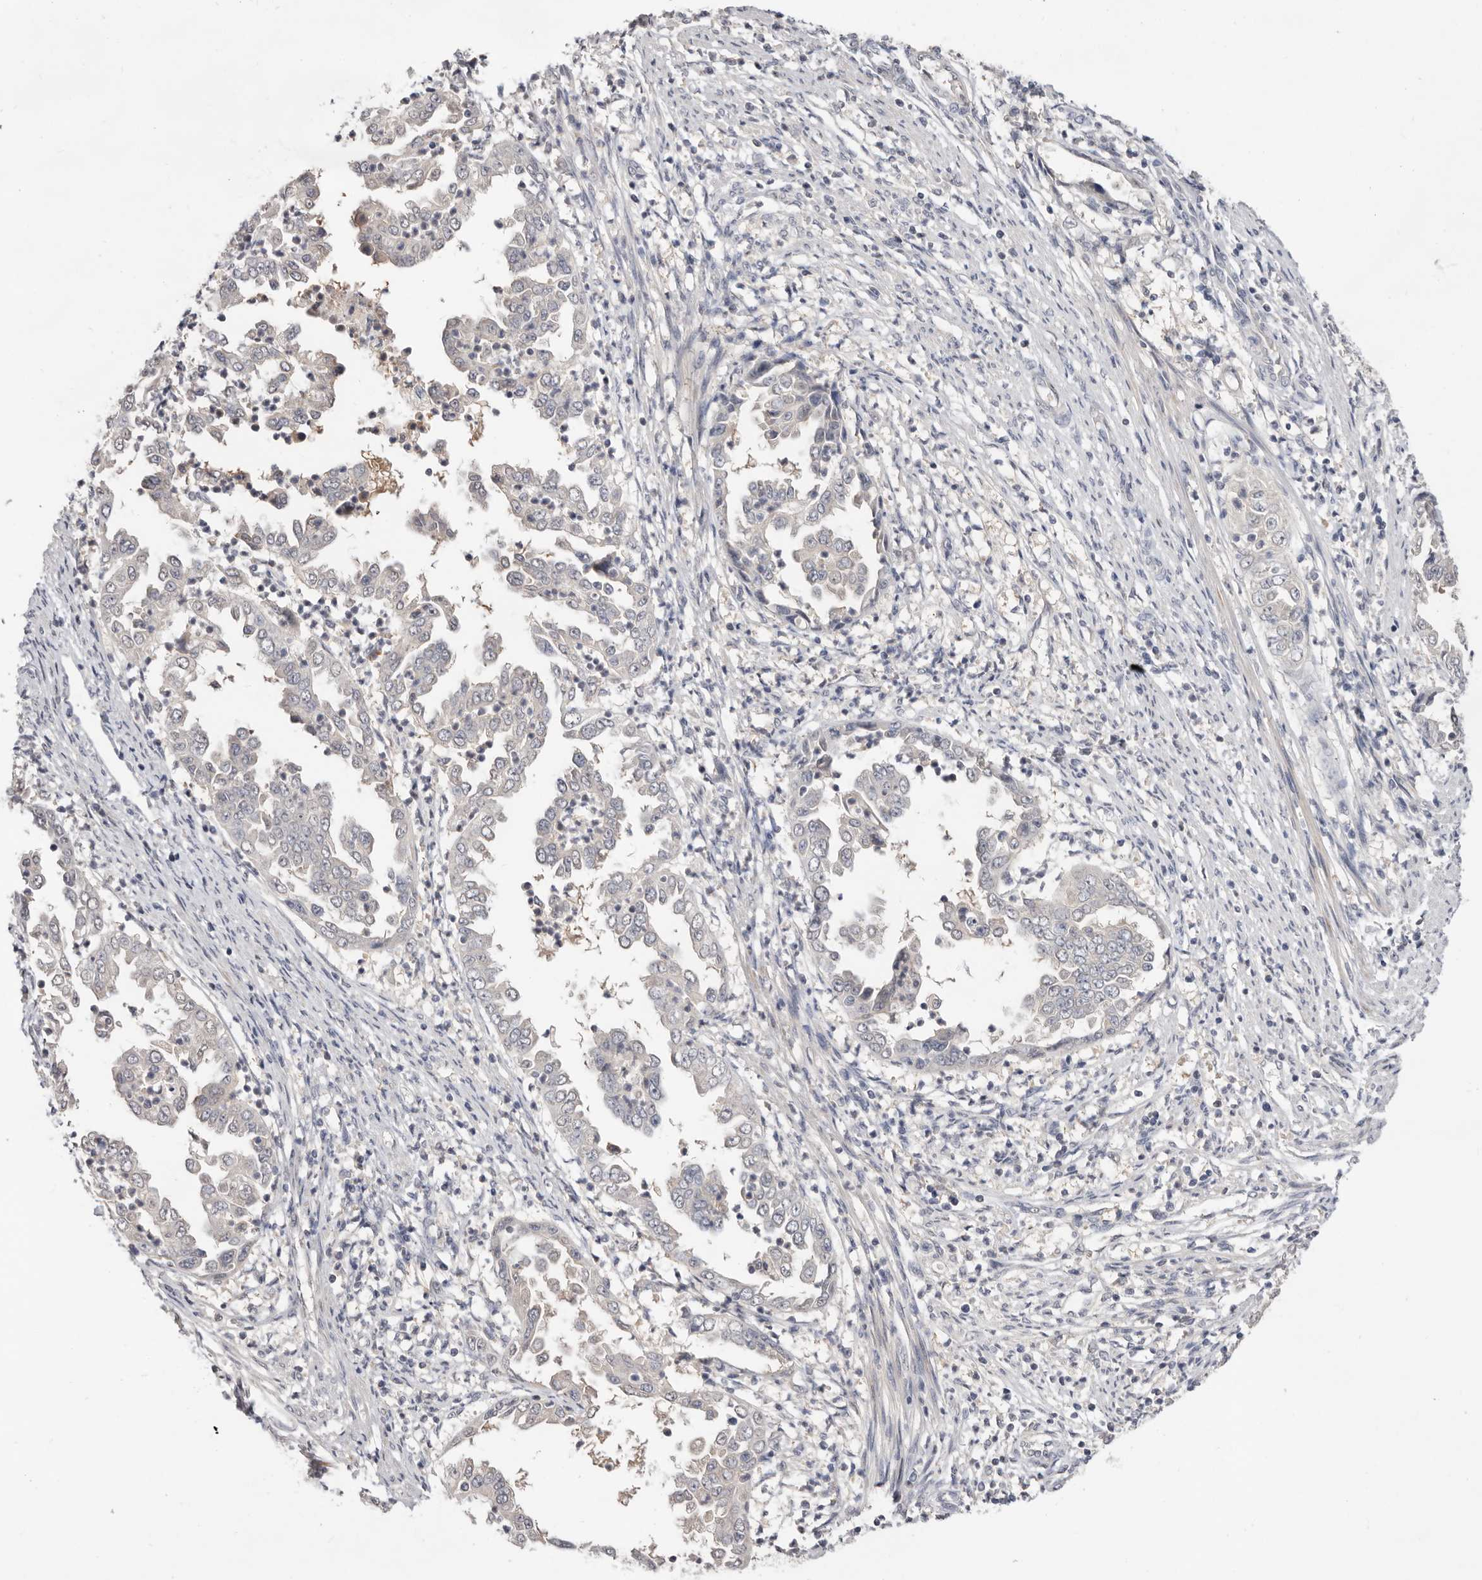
{"staining": {"intensity": "negative", "quantity": "none", "location": "none"}, "tissue": "endometrial cancer", "cell_type": "Tumor cells", "image_type": "cancer", "snomed": [{"axis": "morphology", "description": "Adenocarcinoma, NOS"}, {"axis": "topography", "description": "Endometrium"}], "caption": "Tumor cells show no significant protein positivity in adenocarcinoma (endometrial).", "gene": "DOP1A", "patient": {"sex": "female", "age": 85}}